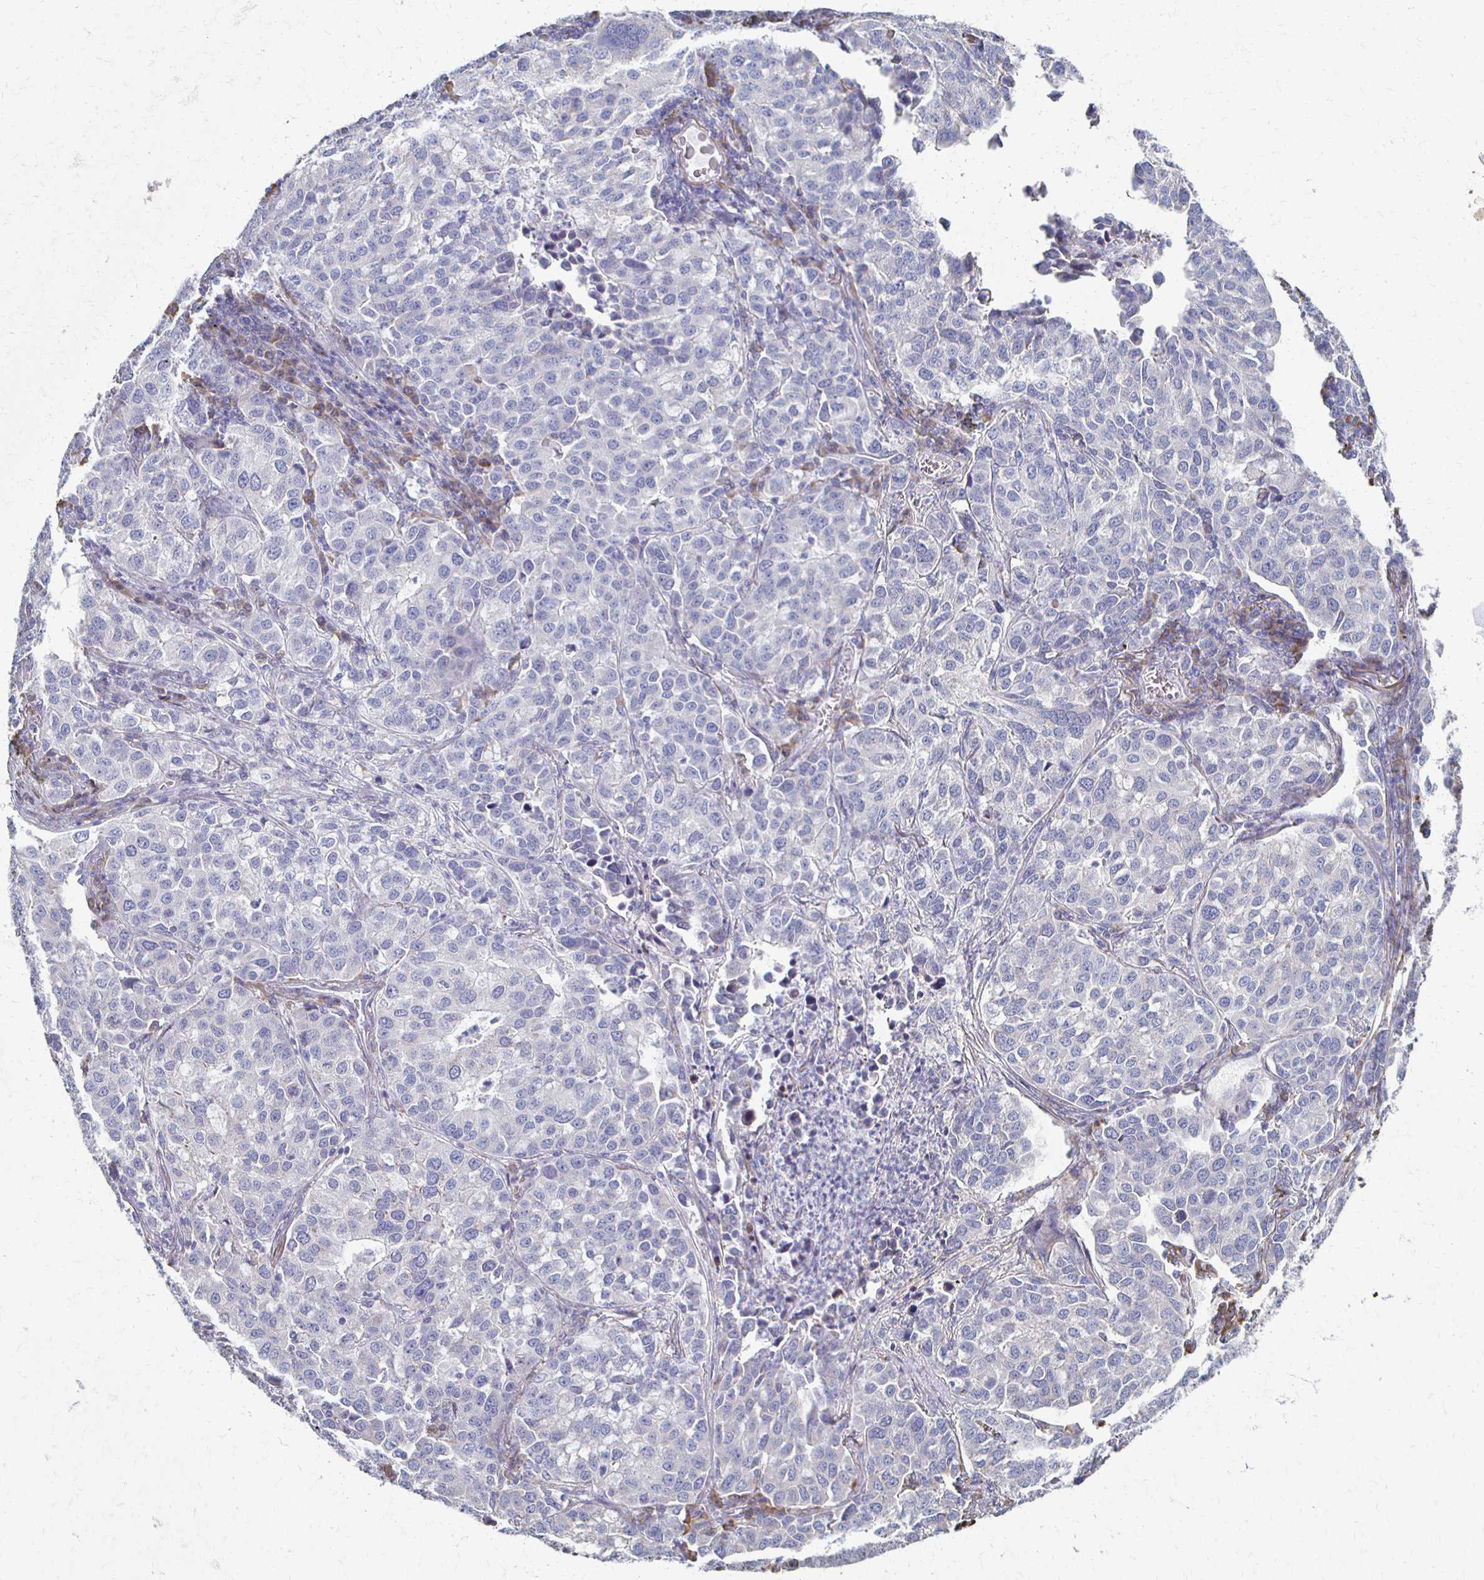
{"staining": {"intensity": "negative", "quantity": "none", "location": "none"}, "tissue": "lung cancer", "cell_type": "Tumor cells", "image_type": "cancer", "snomed": [{"axis": "morphology", "description": "Adenocarcinoma, NOS"}, {"axis": "morphology", "description": "Adenocarcinoma, metastatic, NOS"}, {"axis": "topography", "description": "Lymph node"}, {"axis": "topography", "description": "Lung"}], "caption": "Micrograph shows no protein expression in tumor cells of lung cancer (adenocarcinoma) tissue.", "gene": "ATP1A3", "patient": {"sex": "female", "age": 65}}